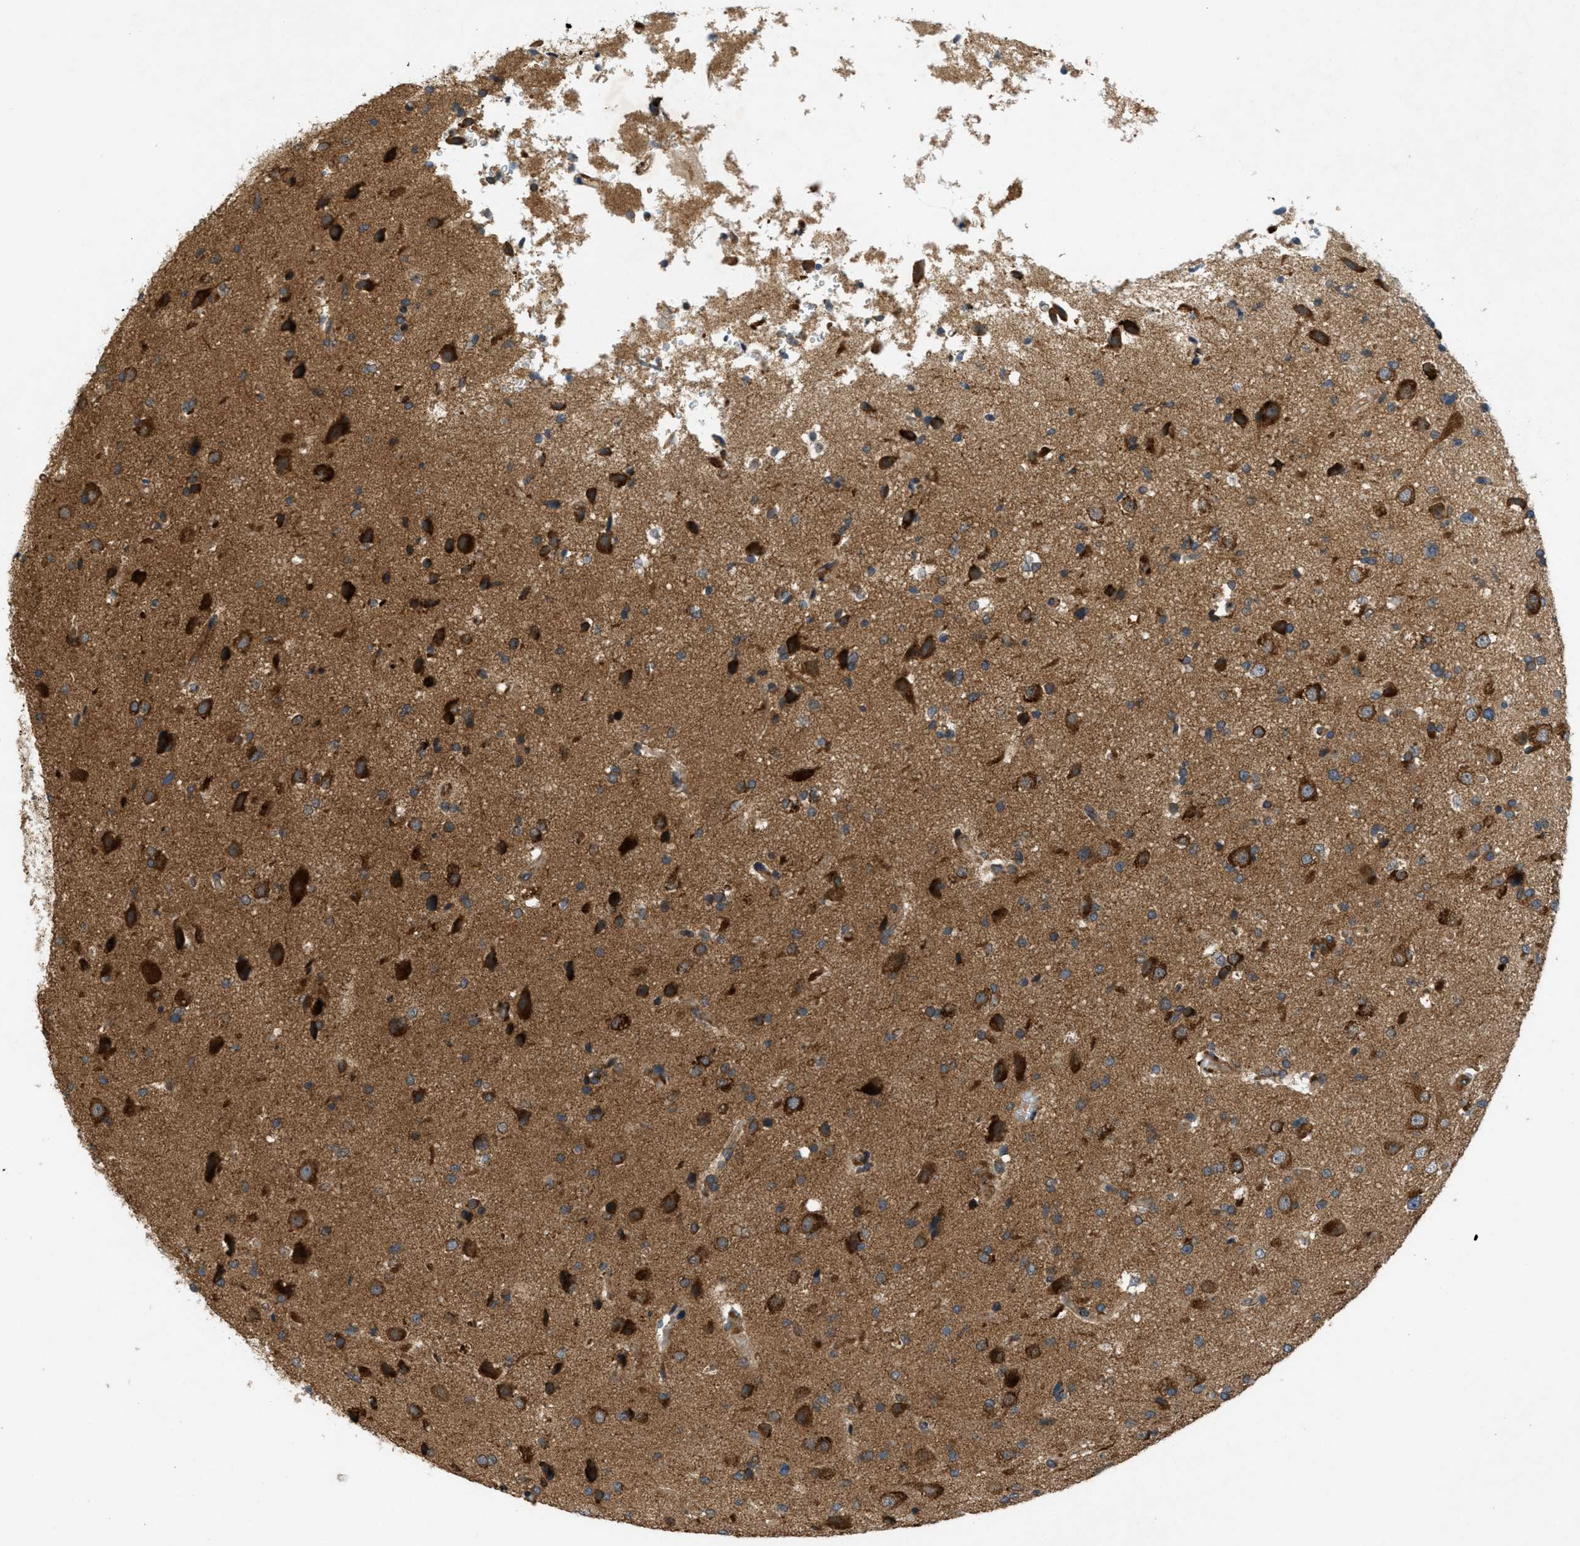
{"staining": {"intensity": "strong", "quantity": ">75%", "location": "cytoplasmic/membranous"}, "tissue": "glioma", "cell_type": "Tumor cells", "image_type": "cancer", "snomed": [{"axis": "morphology", "description": "Glioma, malignant, High grade"}, {"axis": "topography", "description": "Brain"}], "caption": "IHC (DAB (3,3'-diaminobenzidine)) staining of human malignant glioma (high-grade) shows strong cytoplasmic/membranous protein expression in about >75% of tumor cells.", "gene": "PCDH18", "patient": {"sex": "male", "age": 33}}